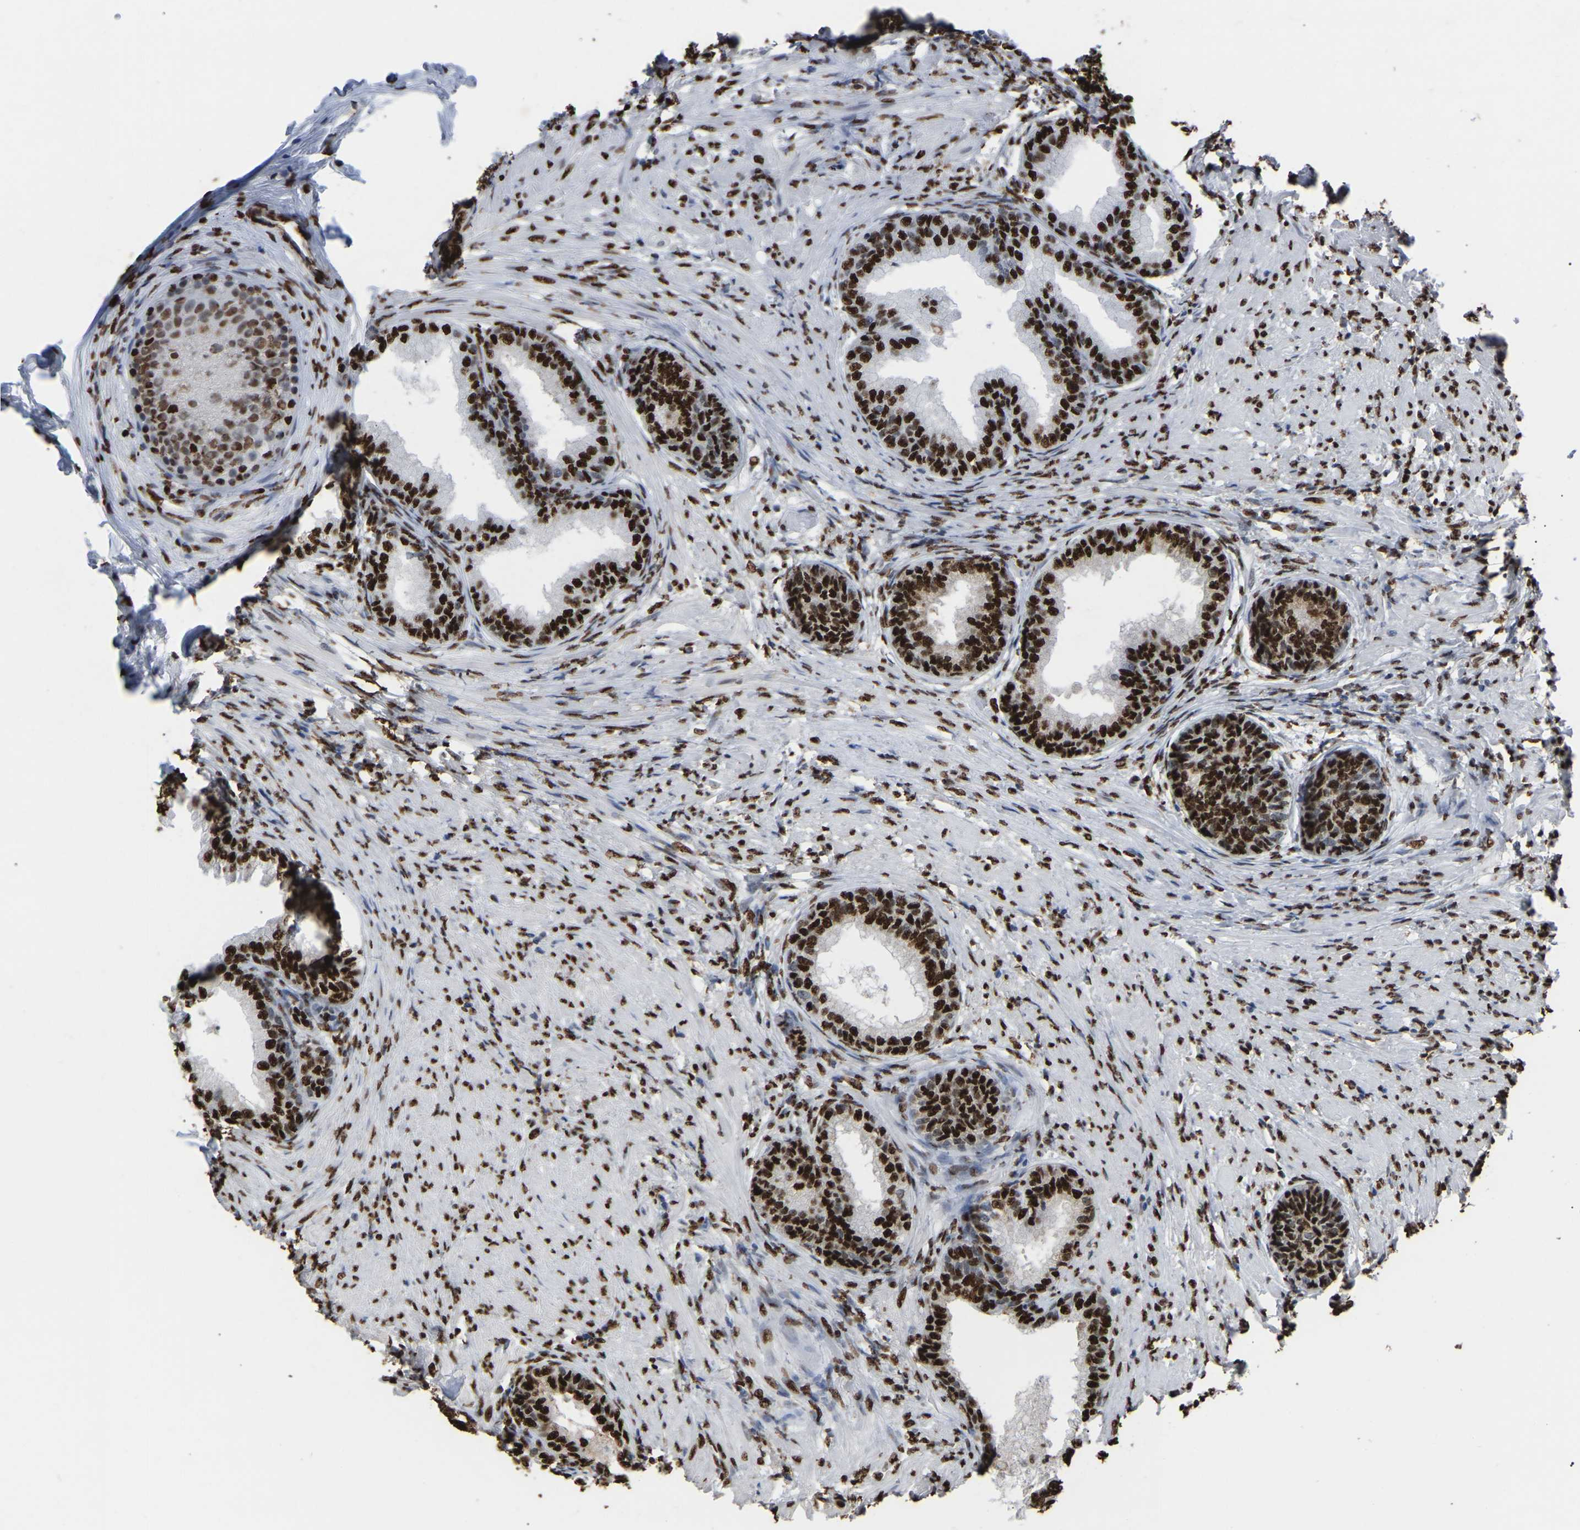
{"staining": {"intensity": "strong", "quantity": ">75%", "location": "nuclear"}, "tissue": "prostate", "cell_type": "Glandular cells", "image_type": "normal", "snomed": [{"axis": "morphology", "description": "Normal tissue, NOS"}, {"axis": "topography", "description": "Prostate"}], "caption": "DAB (3,3'-diaminobenzidine) immunohistochemical staining of benign prostate shows strong nuclear protein positivity in approximately >75% of glandular cells.", "gene": "RBL2", "patient": {"sex": "male", "age": 76}}